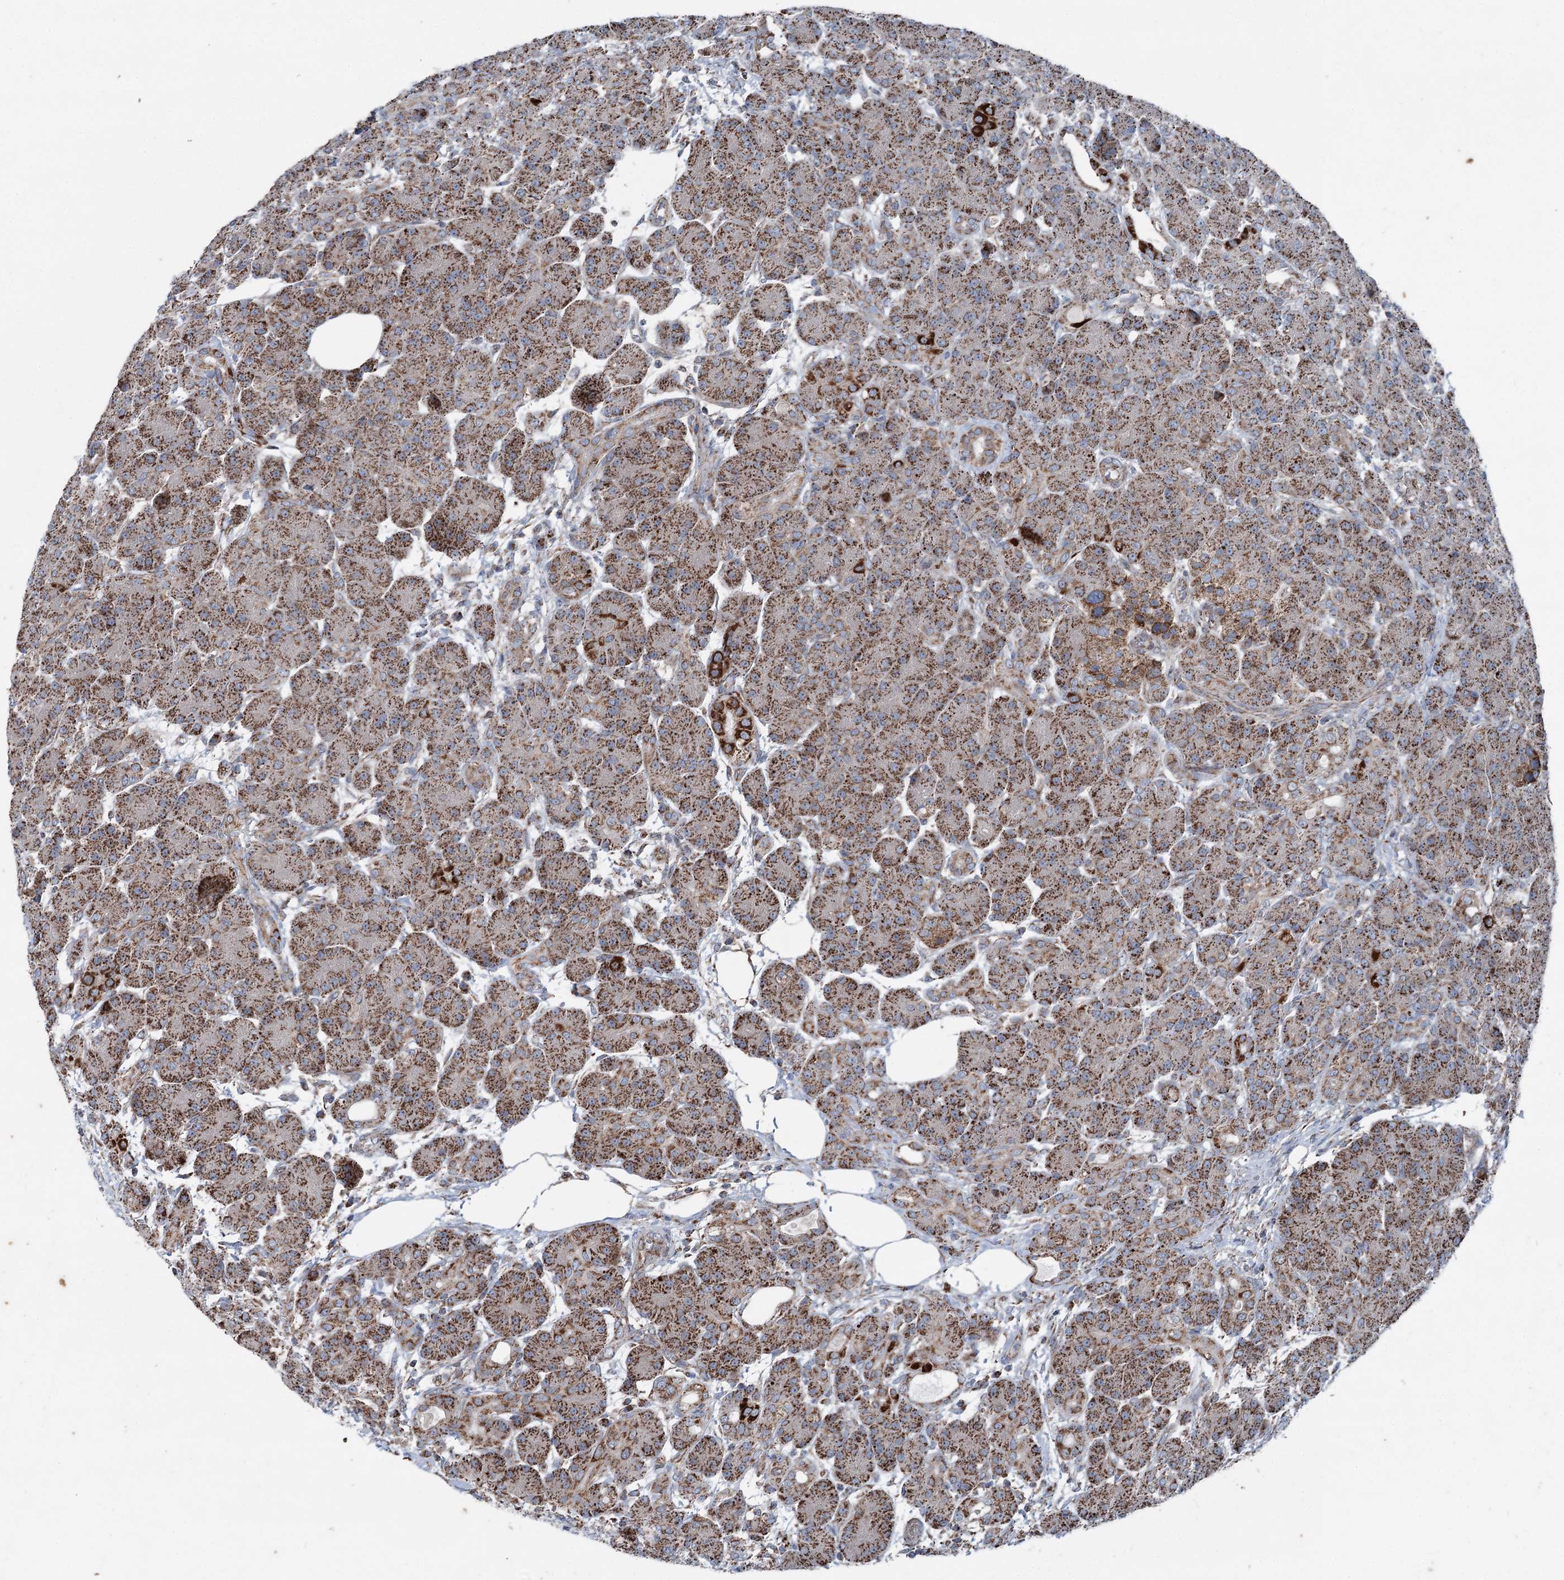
{"staining": {"intensity": "strong", "quantity": ">75%", "location": "cytoplasmic/membranous"}, "tissue": "pancreas", "cell_type": "Exocrine glandular cells", "image_type": "normal", "snomed": [{"axis": "morphology", "description": "Normal tissue, NOS"}, {"axis": "topography", "description": "Pancreas"}], "caption": "The image demonstrates immunohistochemical staining of normal pancreas. There is strong cytoplasmic/membranous staining is seen in about >75% of exocrine glandular cells. (Brightfield microscopy of DAB IHC at high magnification).", "gene": "UCN3", "patient": {"sex": "male", "age": 63}}